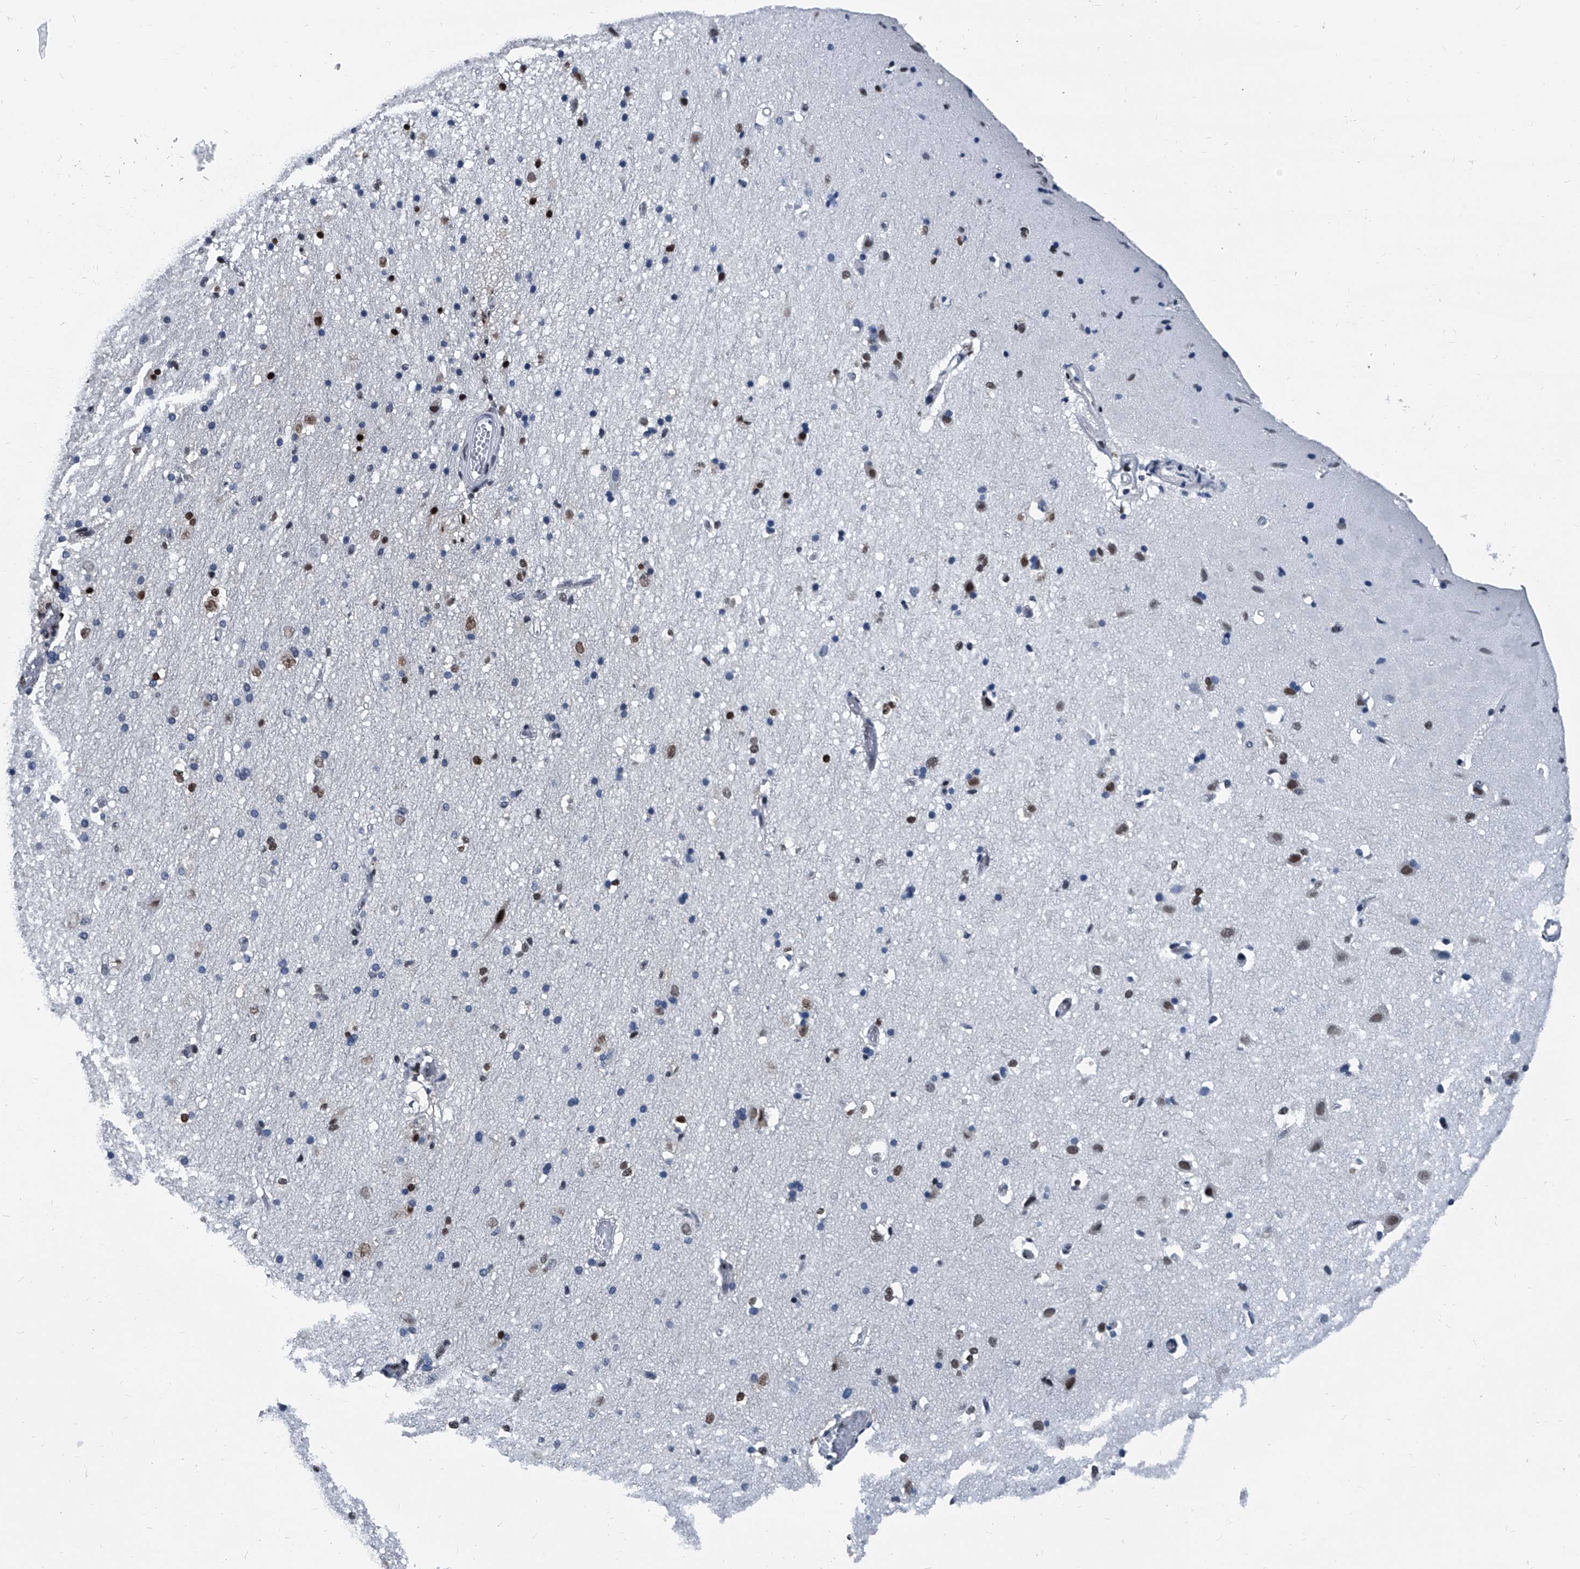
{"staining": {"intensity": "moderate", "quantity": "25%-75%", "location": "nuclear"}, "tissue": "cerebral cortex", "cell_type": "Endothelial cells", "image_type": "normal", "snomed": [{"axis": "morphology", "description": "Normal tissue, NOS"}, {"axis": "topography", "description": "Cerebral cortex"}], "caption": "Brown immunohistochemical staining in unremarkable human cerebral cortex displays moderate nuclear staining in approximately 25%-75% of endothelial cells.", "gene": "FKBP5", "patient": {"sex": "male", "age": 34}}